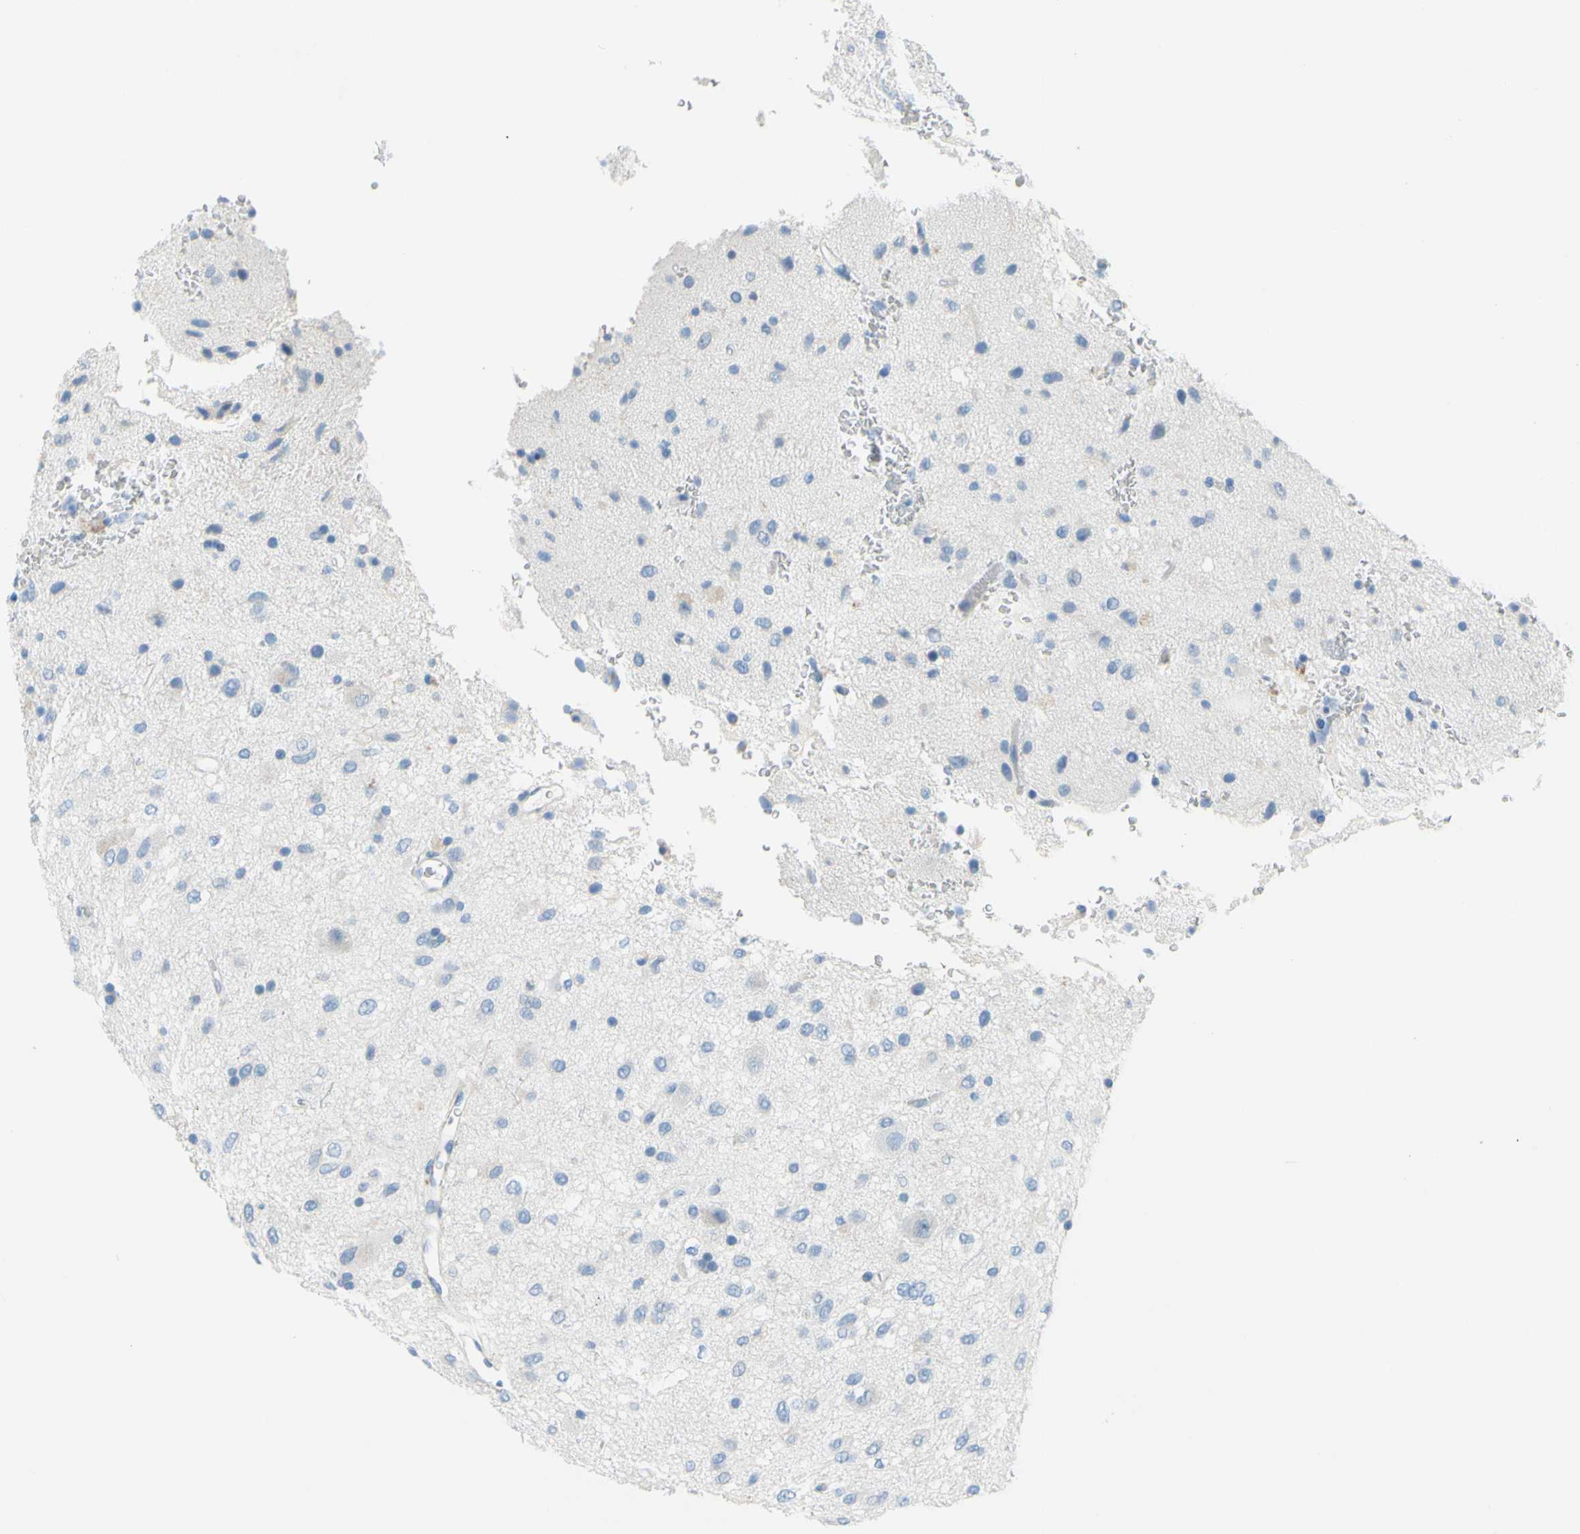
{"staining": {"intensity": "negative", "quantity": "none", "location": "none"}, "tissue": "glioma", "cell_type": "Tumor cells", "image_type": "cancer", "snomed": [{"axis": "morphology", "description": "Glioma, malignant, Low grade"}, {"axis": "topography", "description": "Brain"}], "caption": "The image demonstrates no significant expression in tumor cells of malignant glioma (low-grade).", "gene": "DCT", "patient": {"sex": "male", "age": 77}}